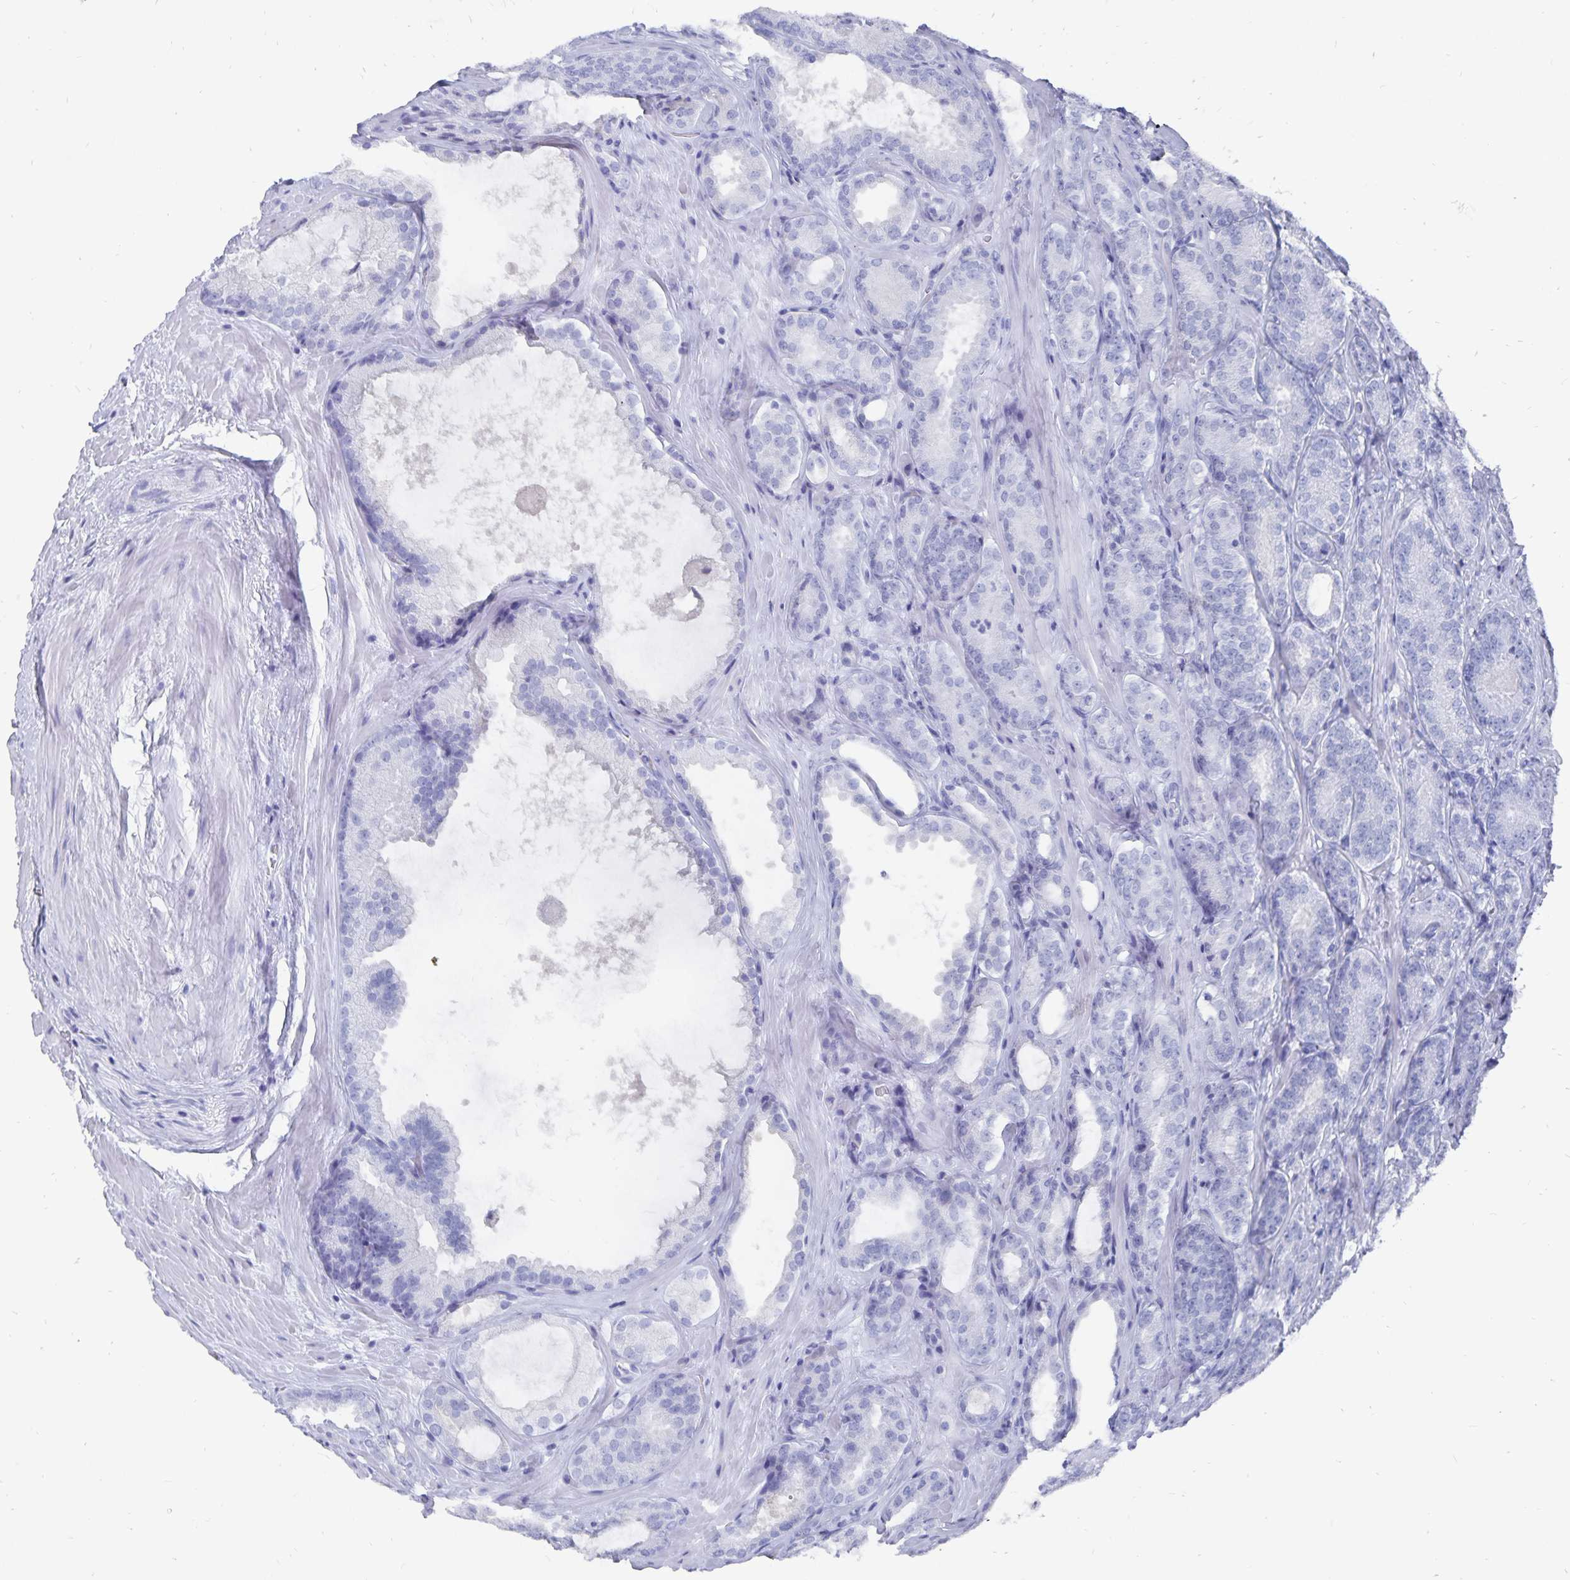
{"staining": {"intensity": "negative", "quantity": "none", "location": "none"}, "tissue": "prostate cancer", "cell_type": "Tumor cells", "image_type": "cancer", "snomed": [{"axis": "morphology", "description": "Adenocarcinoma, High grade"}, {"axis": "topography", "description": "Prostate"}], "caption": "This photomicrograph is of prostate adenocarcinoma (high-grade) stained with IHC to label a protein in brown with the nuclei are counter-stained blue. There is no staining in tumor cells.", "gene": "ADH1A", "patient": {"sex": "male", "age": 64}}